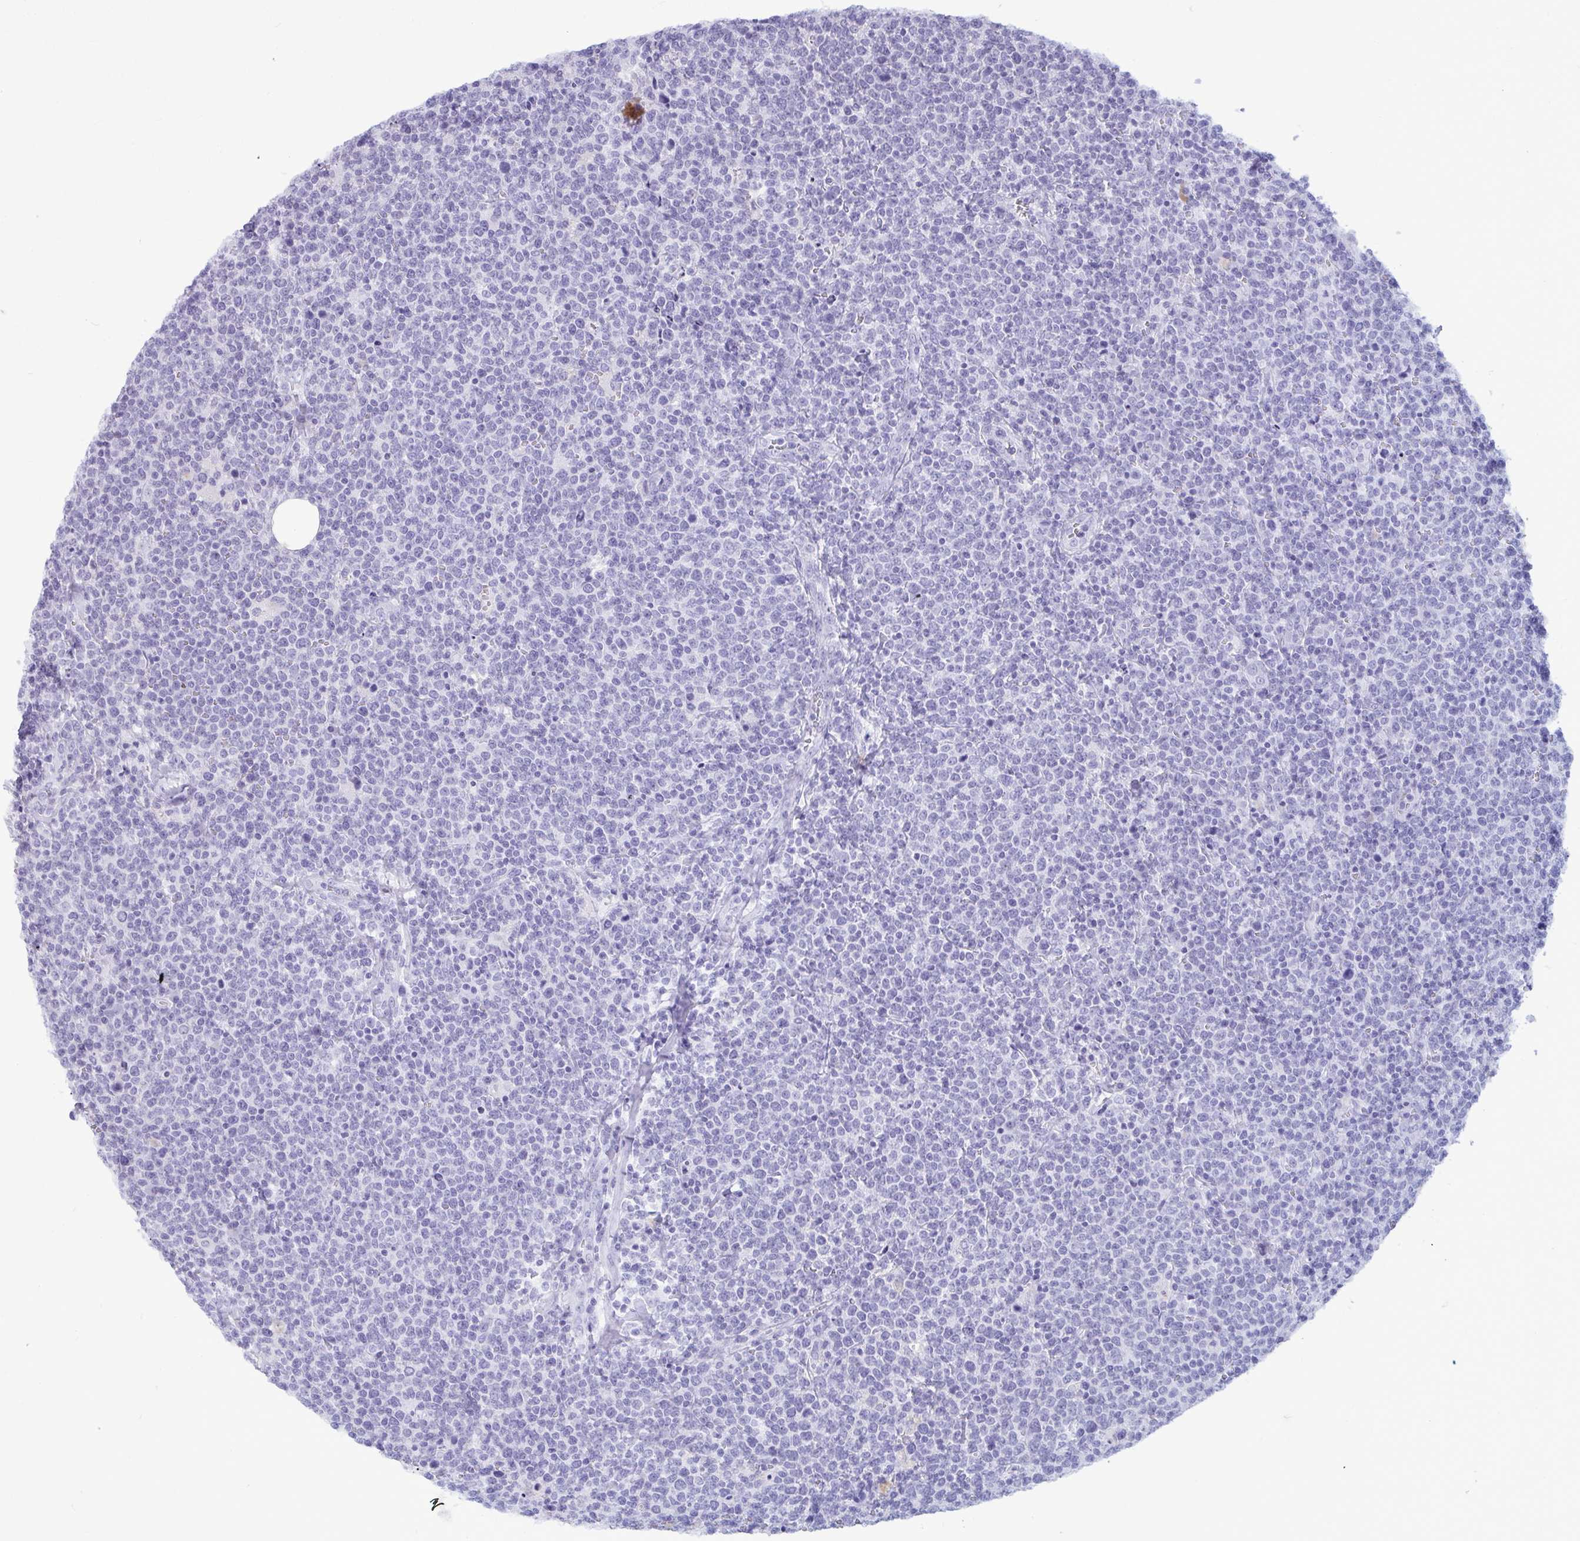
{"staining": {"intensity": "negative", "quantity": "none", "location": "none"}, "tissue": "lymphoma", "cell_type": "Tumor cells", "image_type": "cancer", "snomed": [{"axis": "morphology", "description": "Malignant lymphoma, non-Hodgkin's type, High grade"}, {"axis": "topography", "description": "Lymph node"}], "caption": "There is no significant staining in tumor cells of high-grade malignant lymphoma, non-Hodgkin's type.", "gene": "ANKRD60", "patient": {"sex": "male", "age": 61}}